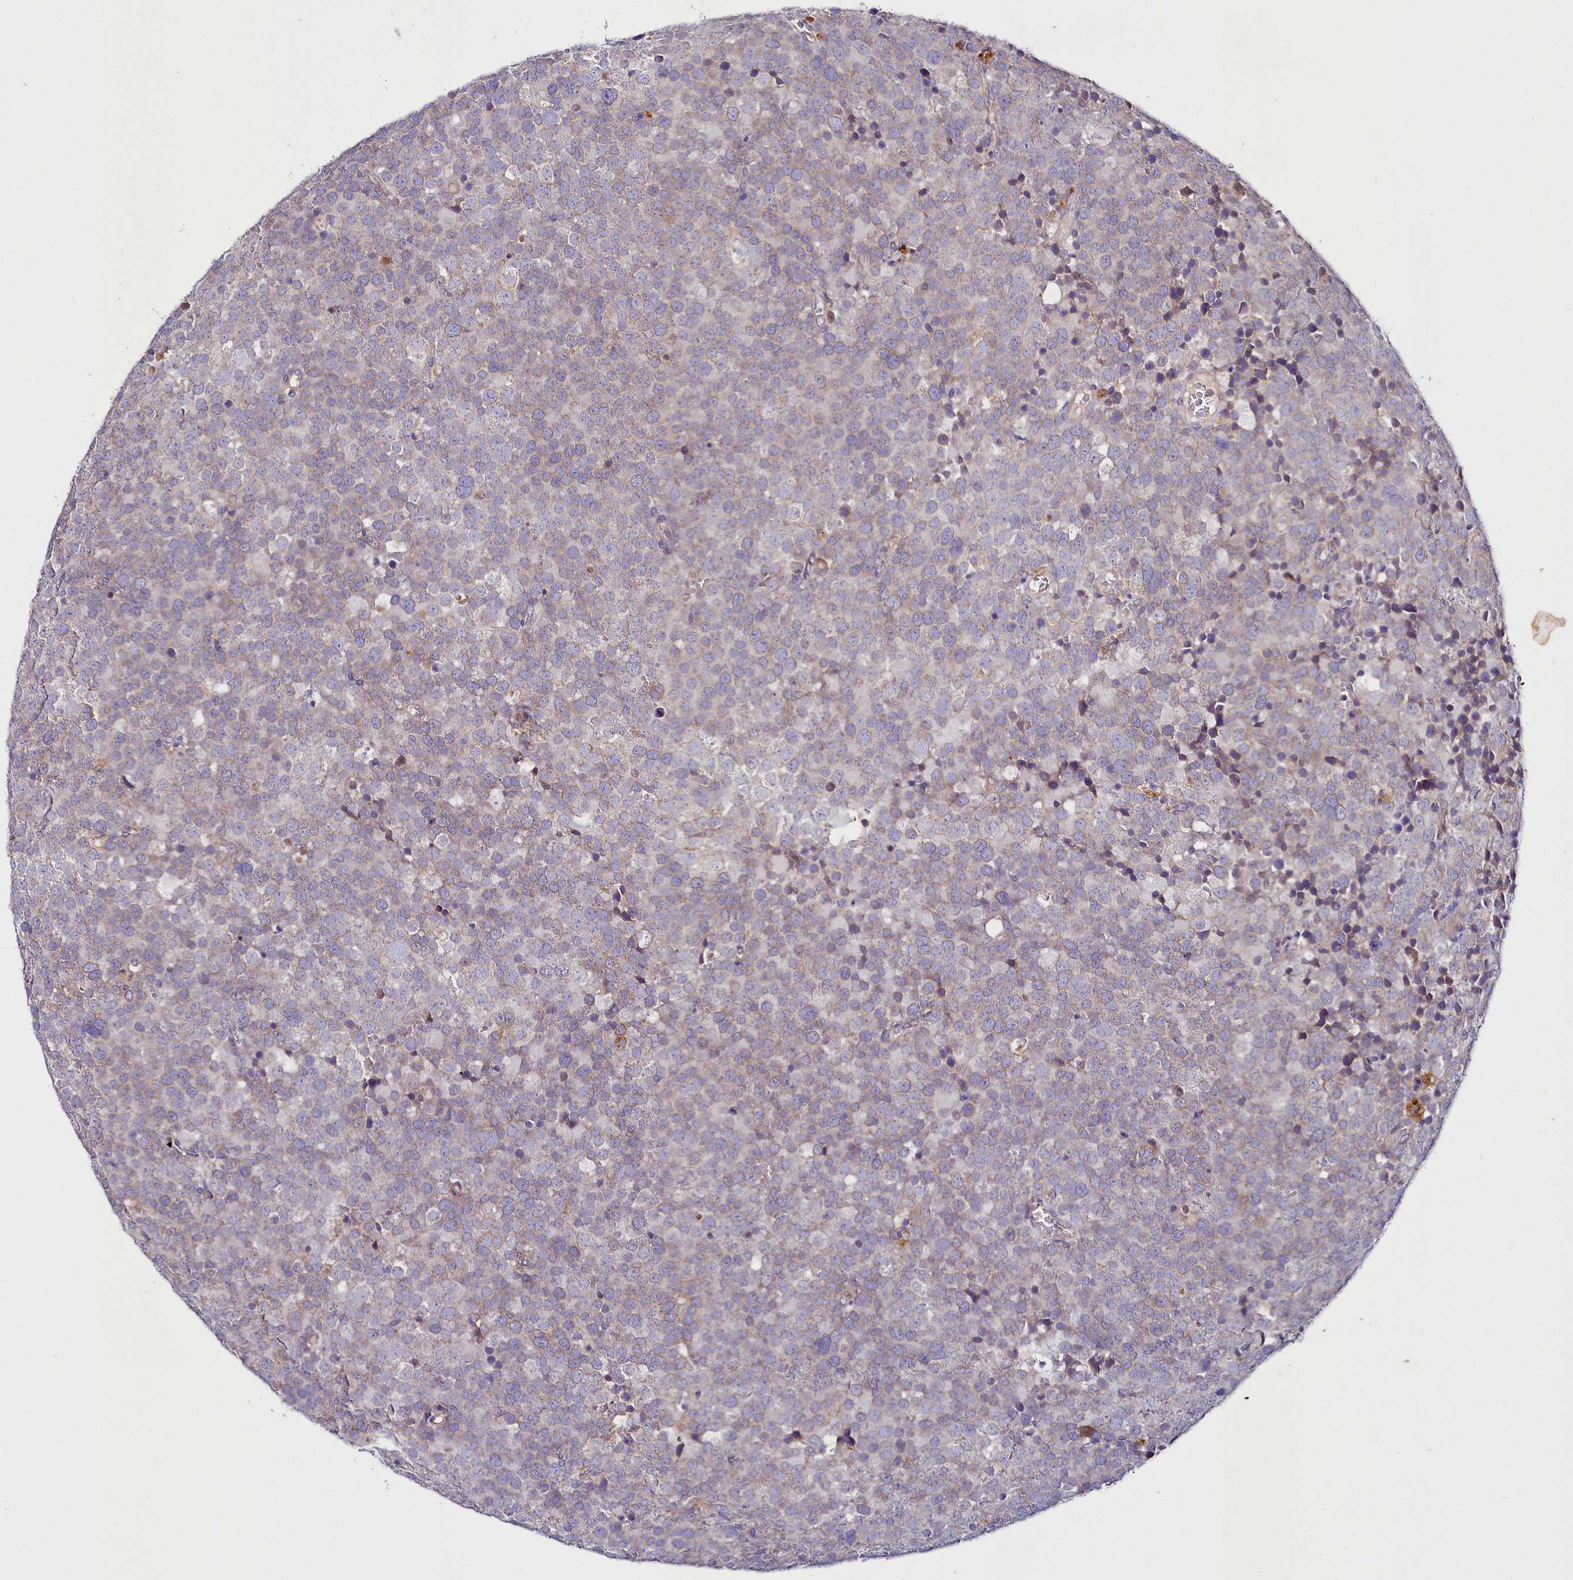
{"staining": {"intensity": "negative", "quantity": "none", "location": "none"}, "tissue": "testis cancer", "cell_type": "Tumor cells", "image_type": "cancer", "snomed": [{"axis": "morphology", "description": "Seminoma, NOS"}, {"axis": "topography", "description": "Testis"}], "caption": "Seminoma (testis) was stained to show a protein in brown. There is no significant staining in tumor cells.", "gene": "SACM1L", "patient": {"sex": "male", "age": 71}}